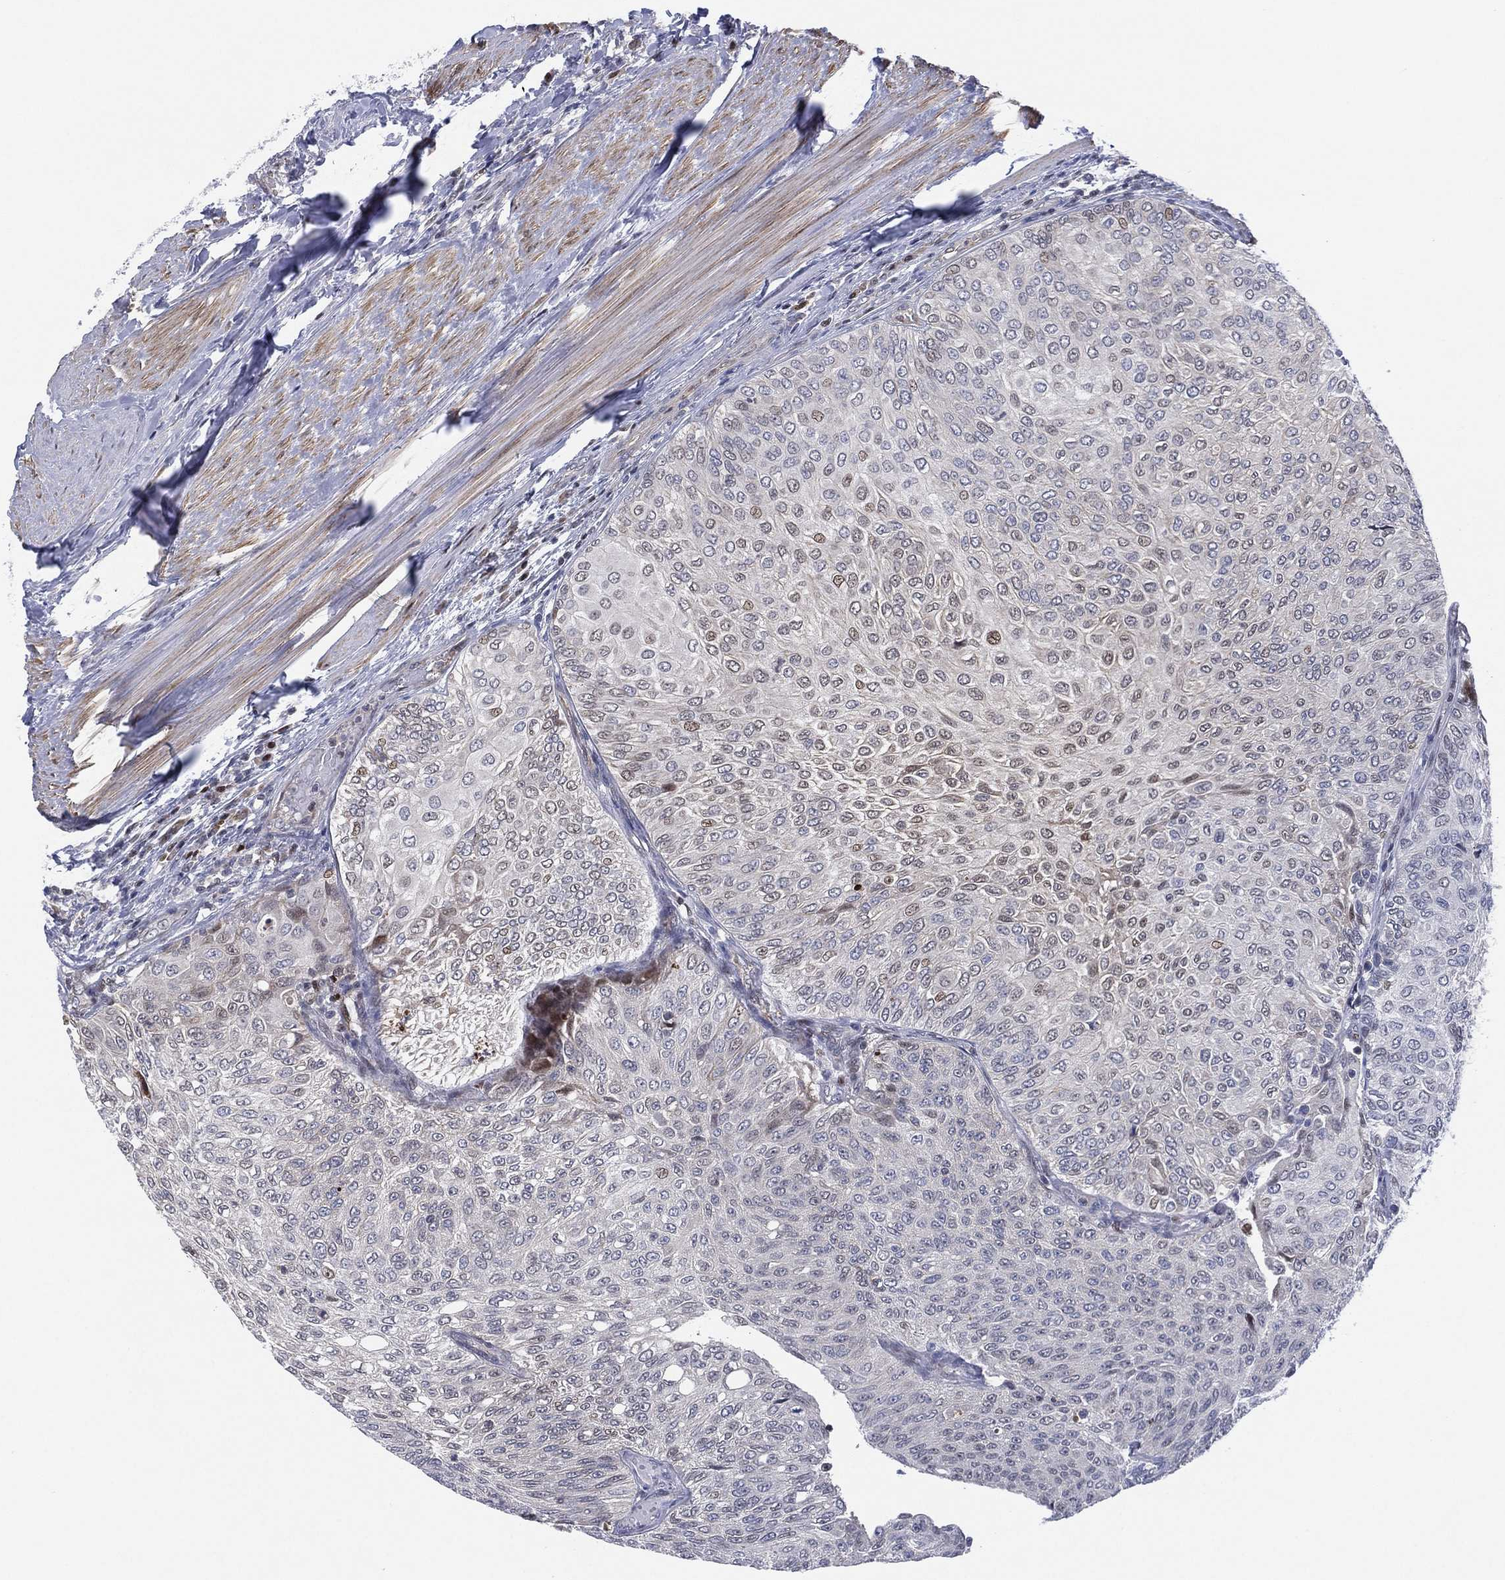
{"staining": {"intensity": "weak", "quantity": "<25%", "location": "nuclear"}, "tissue": "urothelial cancer", "cell_type": "Tumor cells", "image_type": "cancer", "snomed": [{"axis": "morphology", "description": "Urothelial carcinoma, Low grade"}, {"axis": "topography", "description": "Ureter, NOS"}, {"axis": "topography", "description": "Urinary bladder"}], "caption": "This is an IHC photomicrograph of urothelial cancer. There is no expression in tumor cells.", "gene": "SLC4A4", "patient": {"sex": "male", "age": 78}}